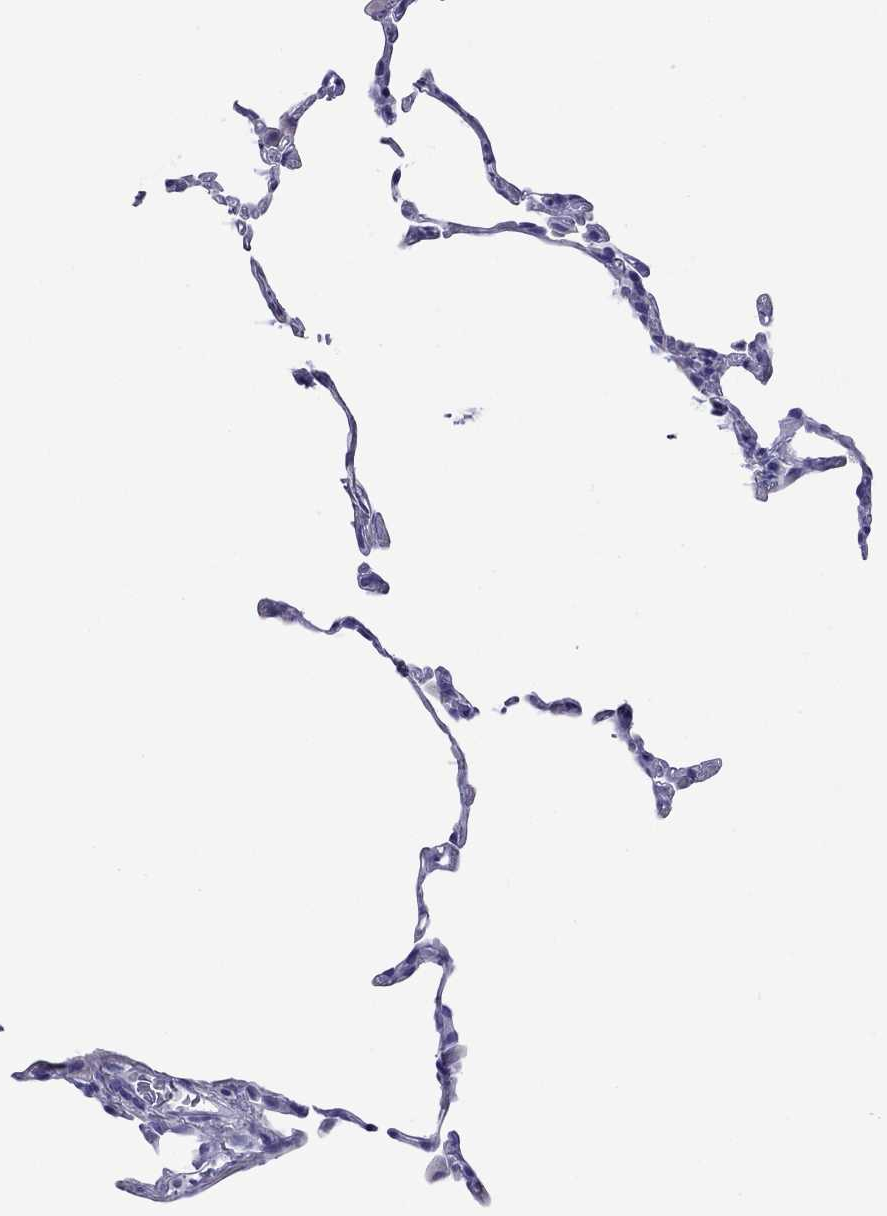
{"staining": {"intensity": "negative", "quantity": "none", "location": "none"}, "tissue": "lung", "cell_type": "Alveolar cells", "image_type": "normal", "snomed": [{"axis": "morphology", "description": "Normal tissue, NOS"}, {"axis": "topography", "description": "Lung"}], "caption": "DAB immunohistochemical staining of unremarkable lung displays no significant expression in alveolar cells.", "gene": "FIGLA", "patient": {"sex": "female", "age": 57}}